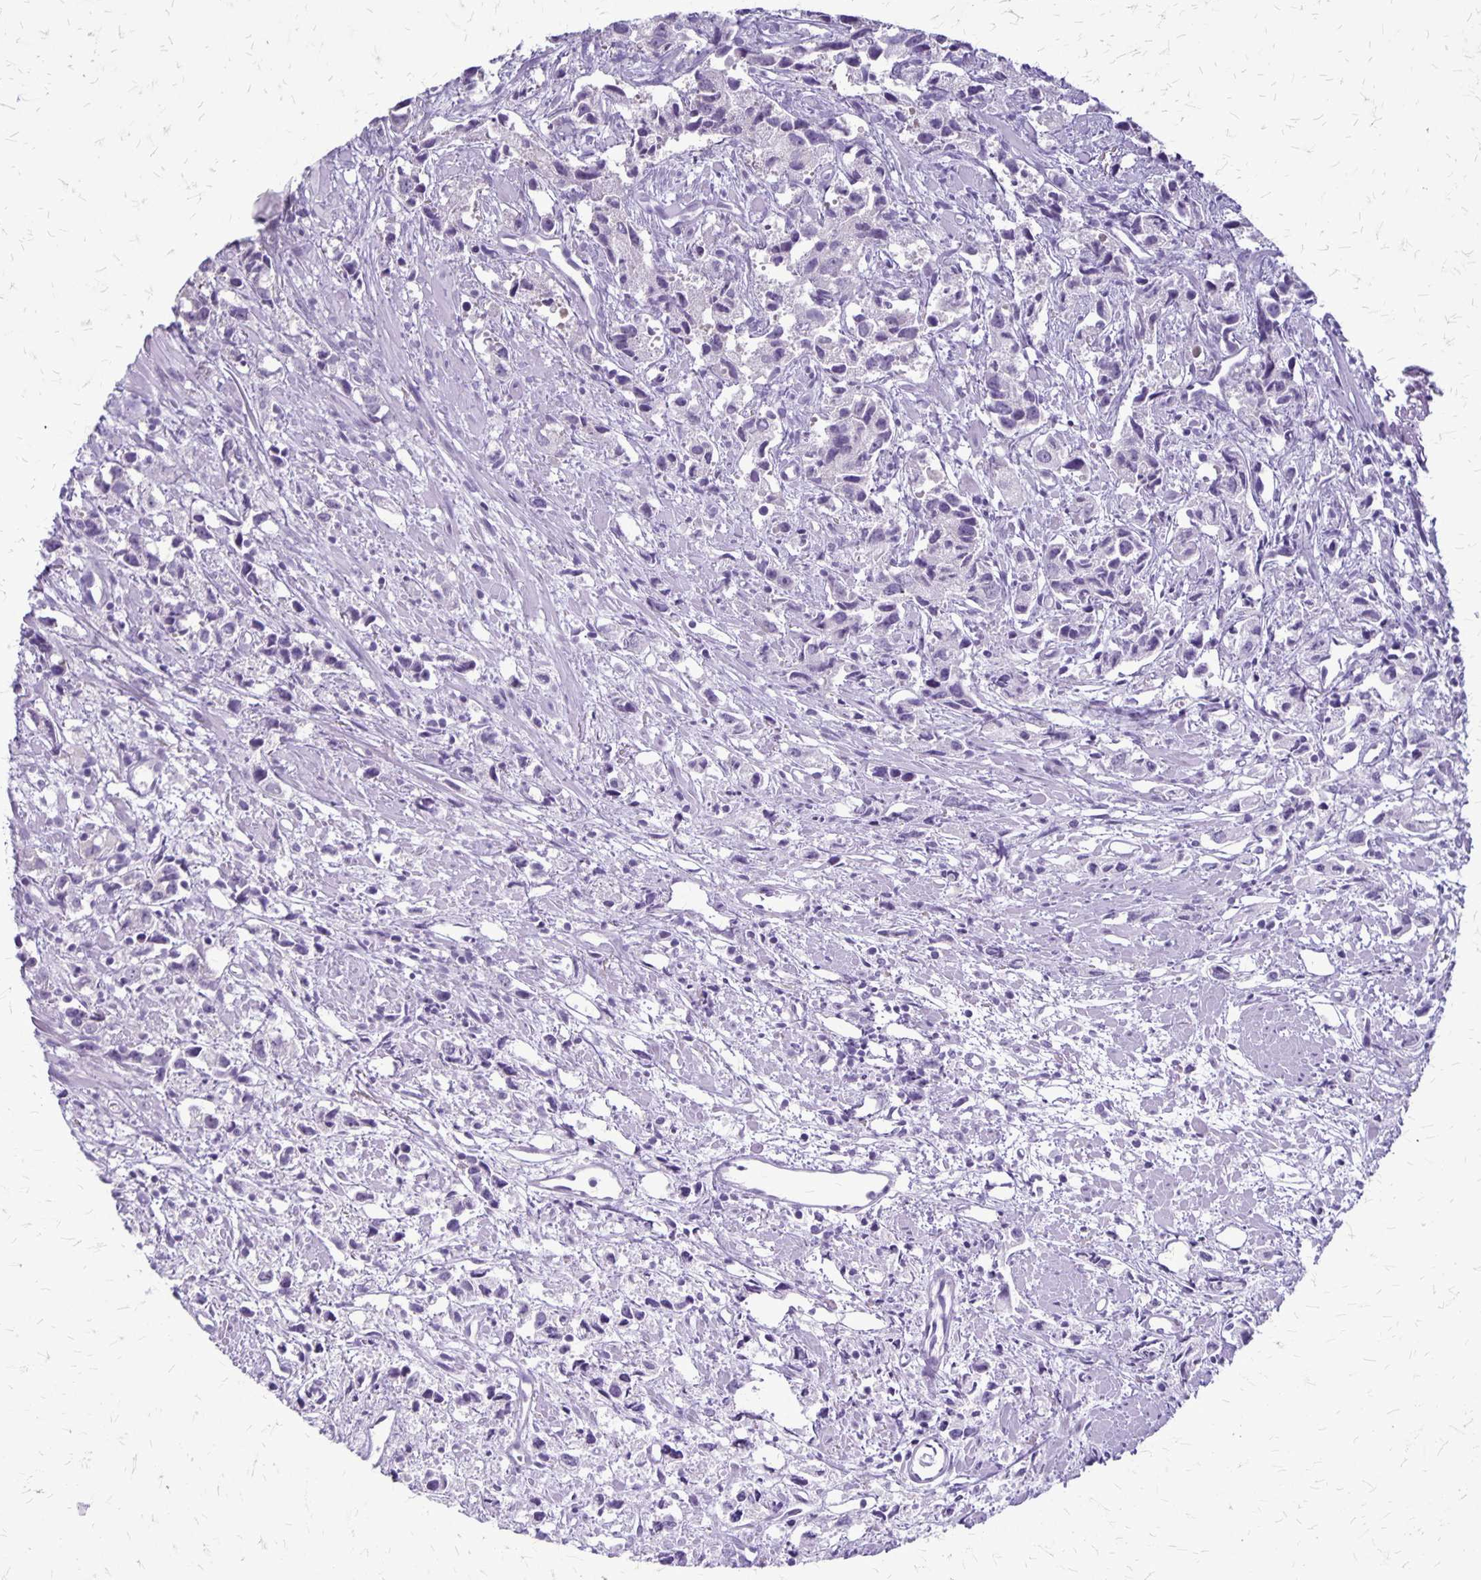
{"staining": {"intensity": "negative", "quantity": "none", "location": "none"}, "tissue": "prostate cancer", "cell_type": "Tumor cells", "image_type": "cancer", "snomed": [{"axis": "morphology", "description": "Adenocarcinoma, High grade"}, {"axis": "topography", "description": "Prostate"}], "caption": "IHC of adenocarcinoma (high-grade) (prostate) demonstrates no expression in tumor cells. Brightfield microscopy of immunohistochemistry stained with DAB (brown) and hematoxylin (blue), captured at high magnification.", "gene": "PLXNB3", "patient": {"sex": "male", "age": 58}}